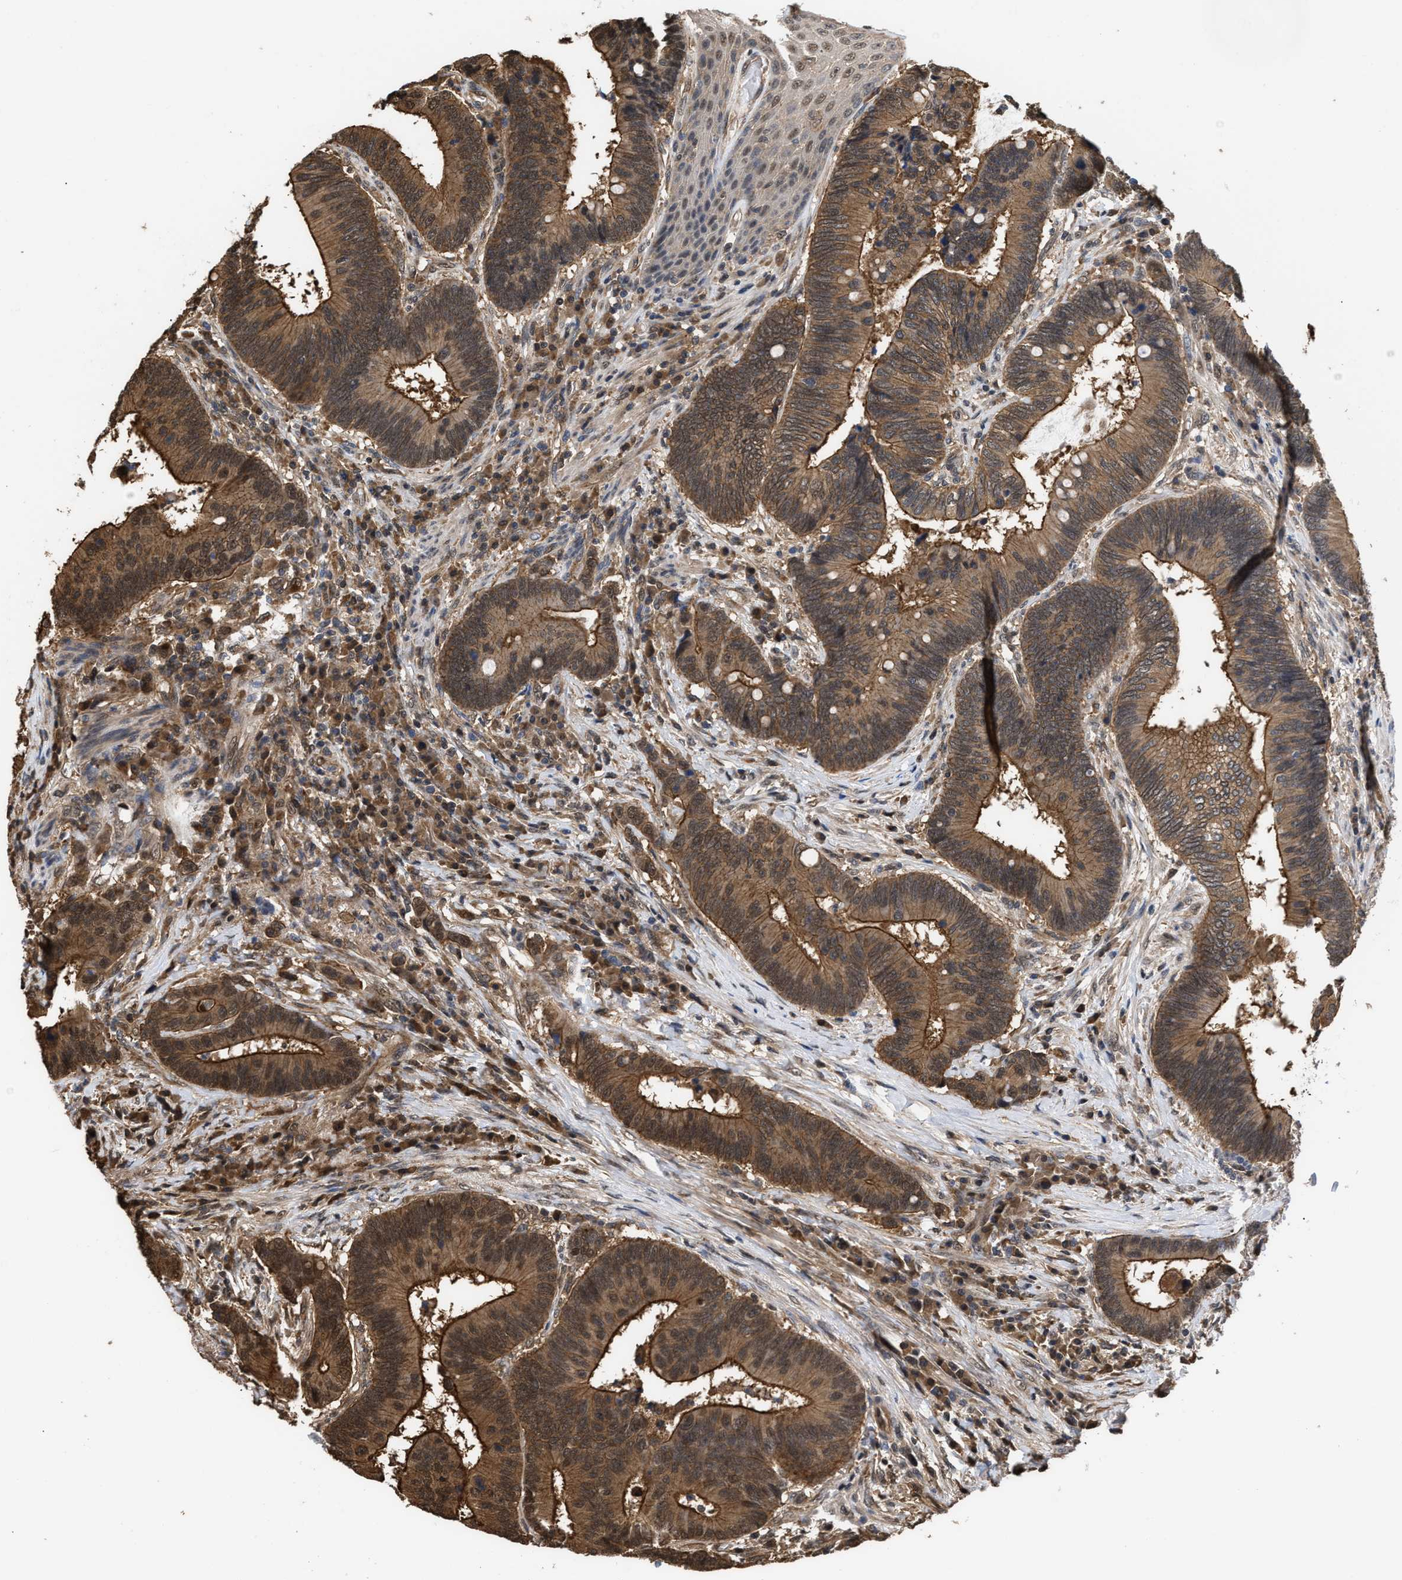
{"staining": {"intensity": "strong", "quantity": ">75%", "location": "cytoplasmic/membranous,nuclear"}, "tissue": "colorectal cancer", "cell_type": "Tumor cells", "image_type": "cancer", "snomed": [{"axis": "morphology", "description": "Adenocarcinoma, NOS"}, {"axis": "topography", "description": "Rectum"}, {"axis": "topography", "description": "Anal"}], "caption": "A brown stain highlights strong cytoplasmic/membranous and nuclear staining of a protein in human adenocarcinoma (colorectal) tumor cells. (DAB IHC, brown staining for protein, blue staining for nuclei).", "gene": "SCAI", "patient": {"sex": "female", "age": 89}}